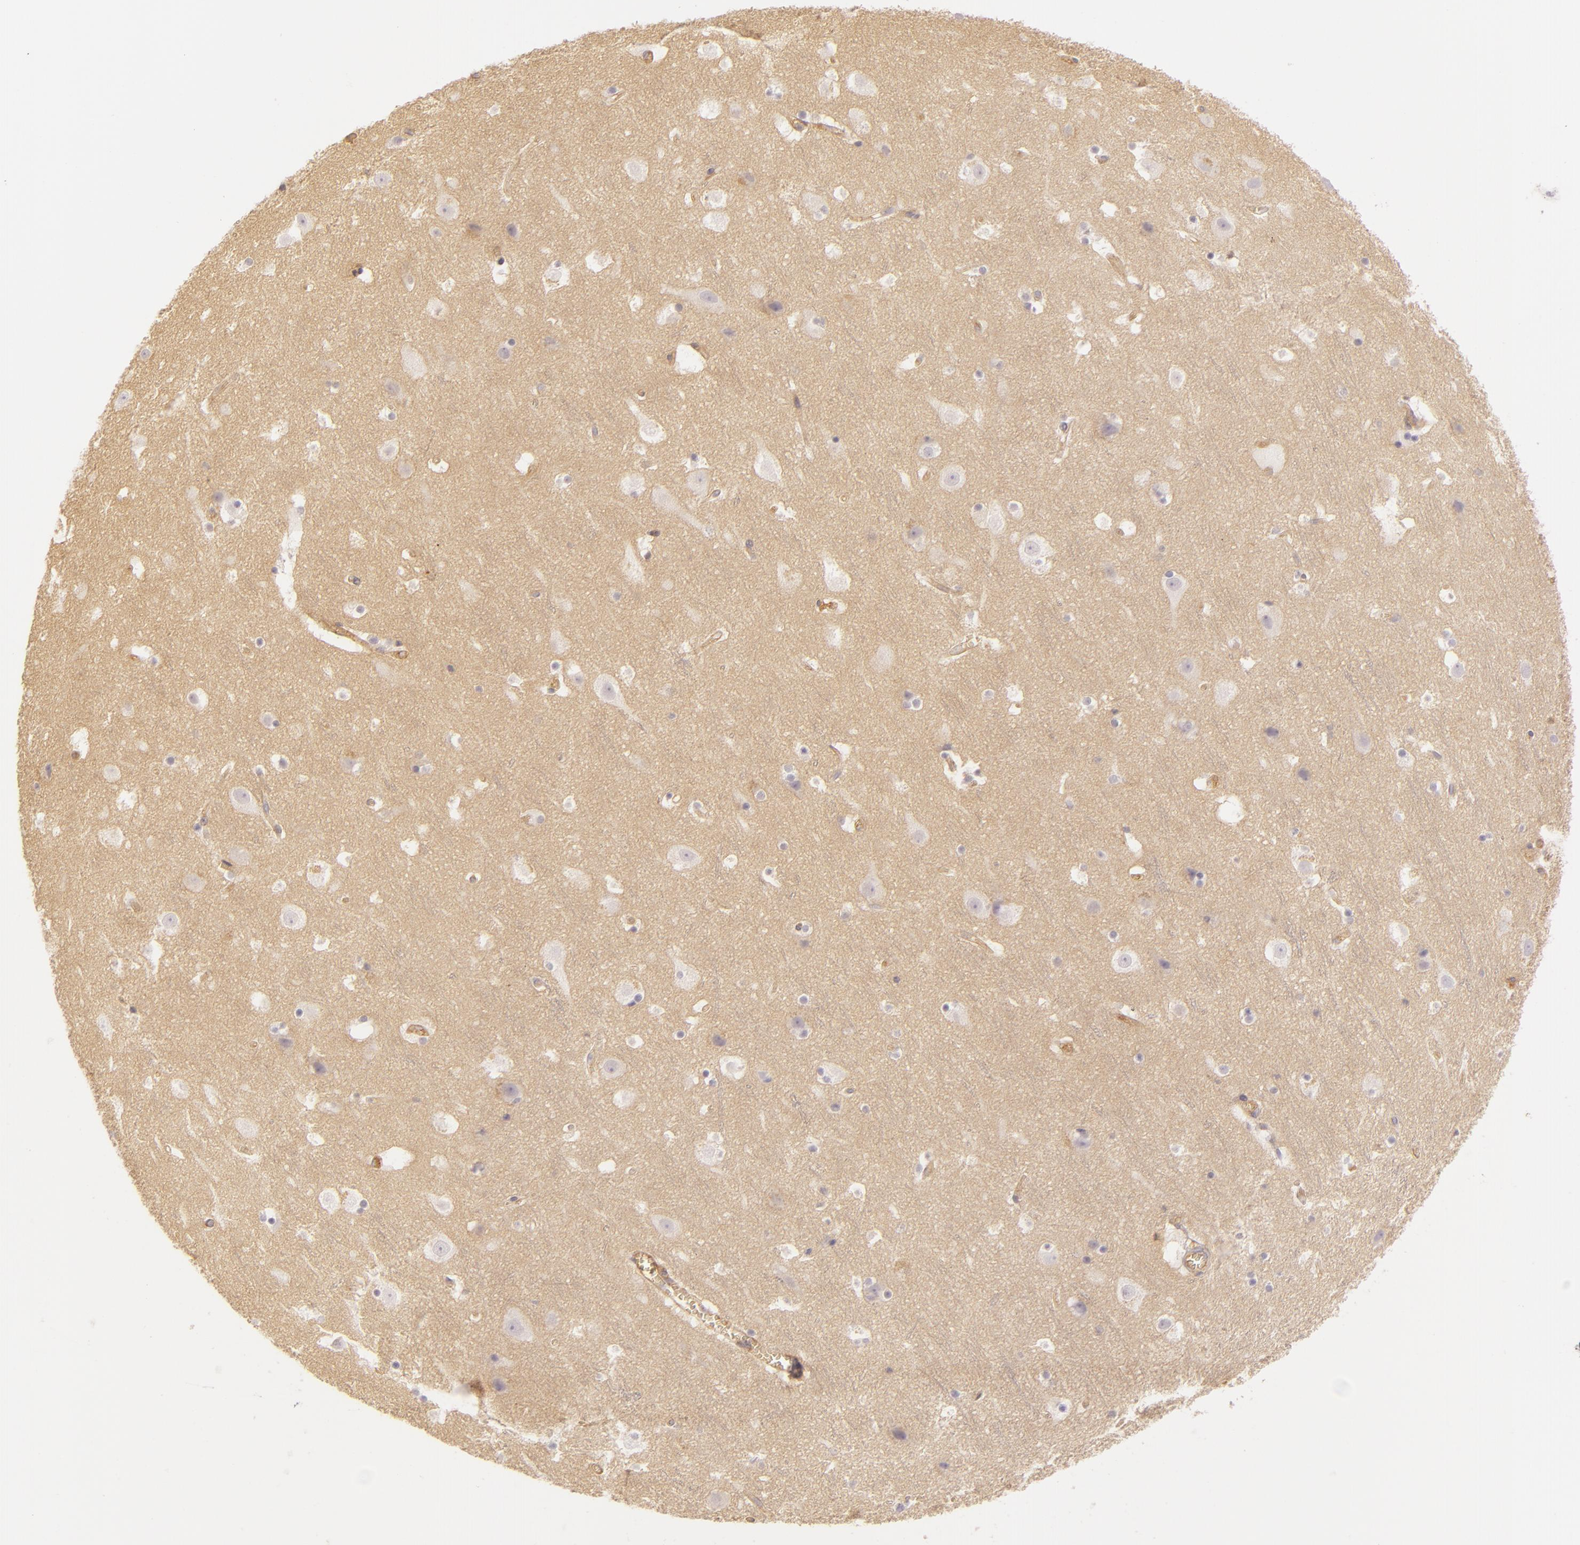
{"staining": {"intensity": "moderate", "quantity": "25%-75%", "location": "cytoplasmic/membranous"}, "tissue": "cerebral cortex", "cell_type": "Endothelial cells", "image_type": "normal", "snomed": [{"axis": "morphology", "description": "Normal tissue, NOS"}, {"axis": "topography", "description": "Cerebral cortex"}], "caption": "IHC image of normal cerebral cortex: cerebral cortex stained using immunohistochemistry reveals medium levels of moderate protein expression localized specifically in the cytoplasmic/membranous of endothelial cells, appearing as a cytoplasmic/membranous brown color.", "gene": "CD59", "patient": {"sex": "male", "age": 45}}